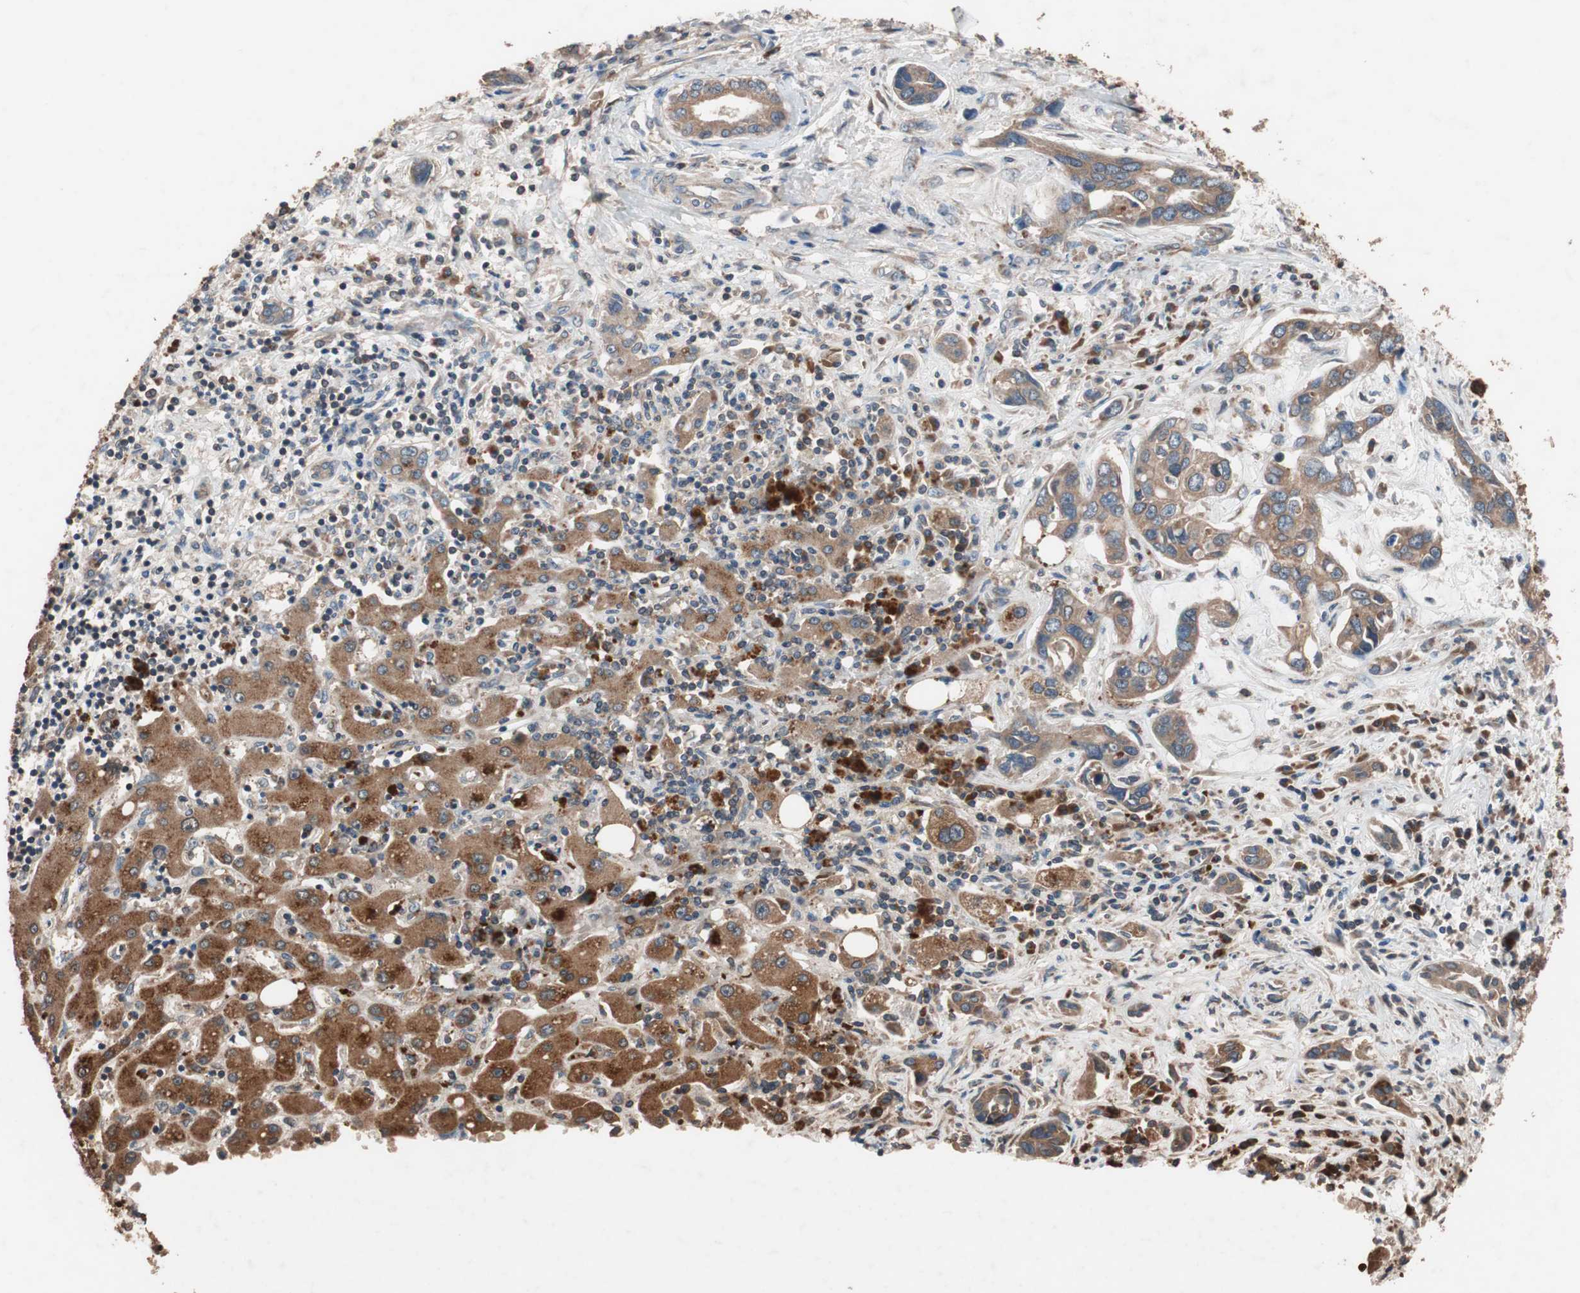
{"staining": {"intensity": "moderate", "quantity": ">75%", "location": "cytoplasmic/membranous"}, "tissue": "liver cancer", "cell_type": "Tumor cells", "image_type": "cancer", "snomed": [{"axis": "morphology", "description": "Cholangiocarcinoma"}, {"axis": "topography", "description": "Liver"}], "caption": "Cholangiocarcinoma (liver) tissue reveals moderate cytoplasmic/membranous positivity in approximately >75% of tumor cells", "gene": "GLYCTK", "patient": {"sex": "female", "age": 65}}